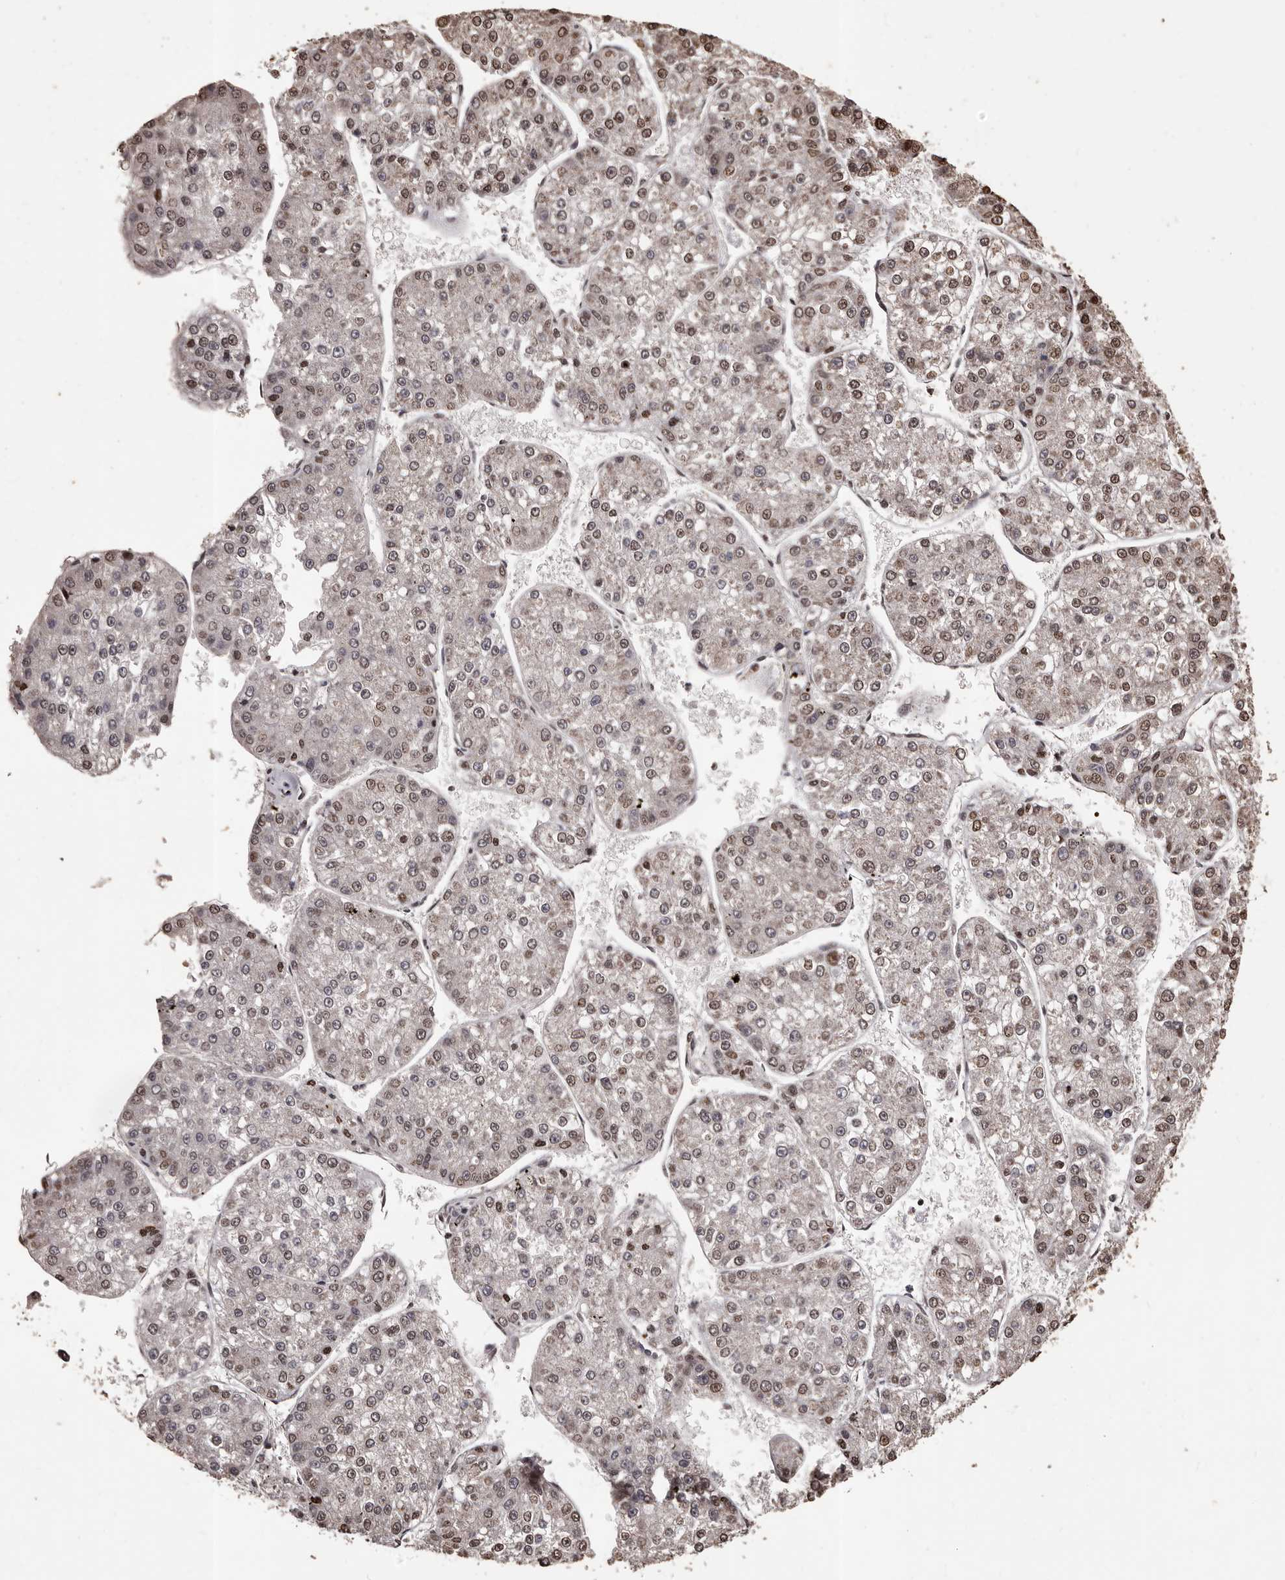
{"staining": {"intensity": "moderate", "quantity": ">75%", "location": "nuclear"}, "tissue": "liver cancer", "cell_type": "Tumor cells", "image_type": "cancer", "snomed": [{"axis": "morphology", "description": "Carcinoma, Hepatocellular, NOS"}, {"axis": "topography", "description": "Liver"}], "caption": "High-power microscopy captured an immunohistochemistry micrograph of hepatocellular carcinoma (liver), revealing moderate nuclear staining in approximately >75% of tumor cells.", "gene": "NAV1", "patient": {"sex": "female", "age": 73}}